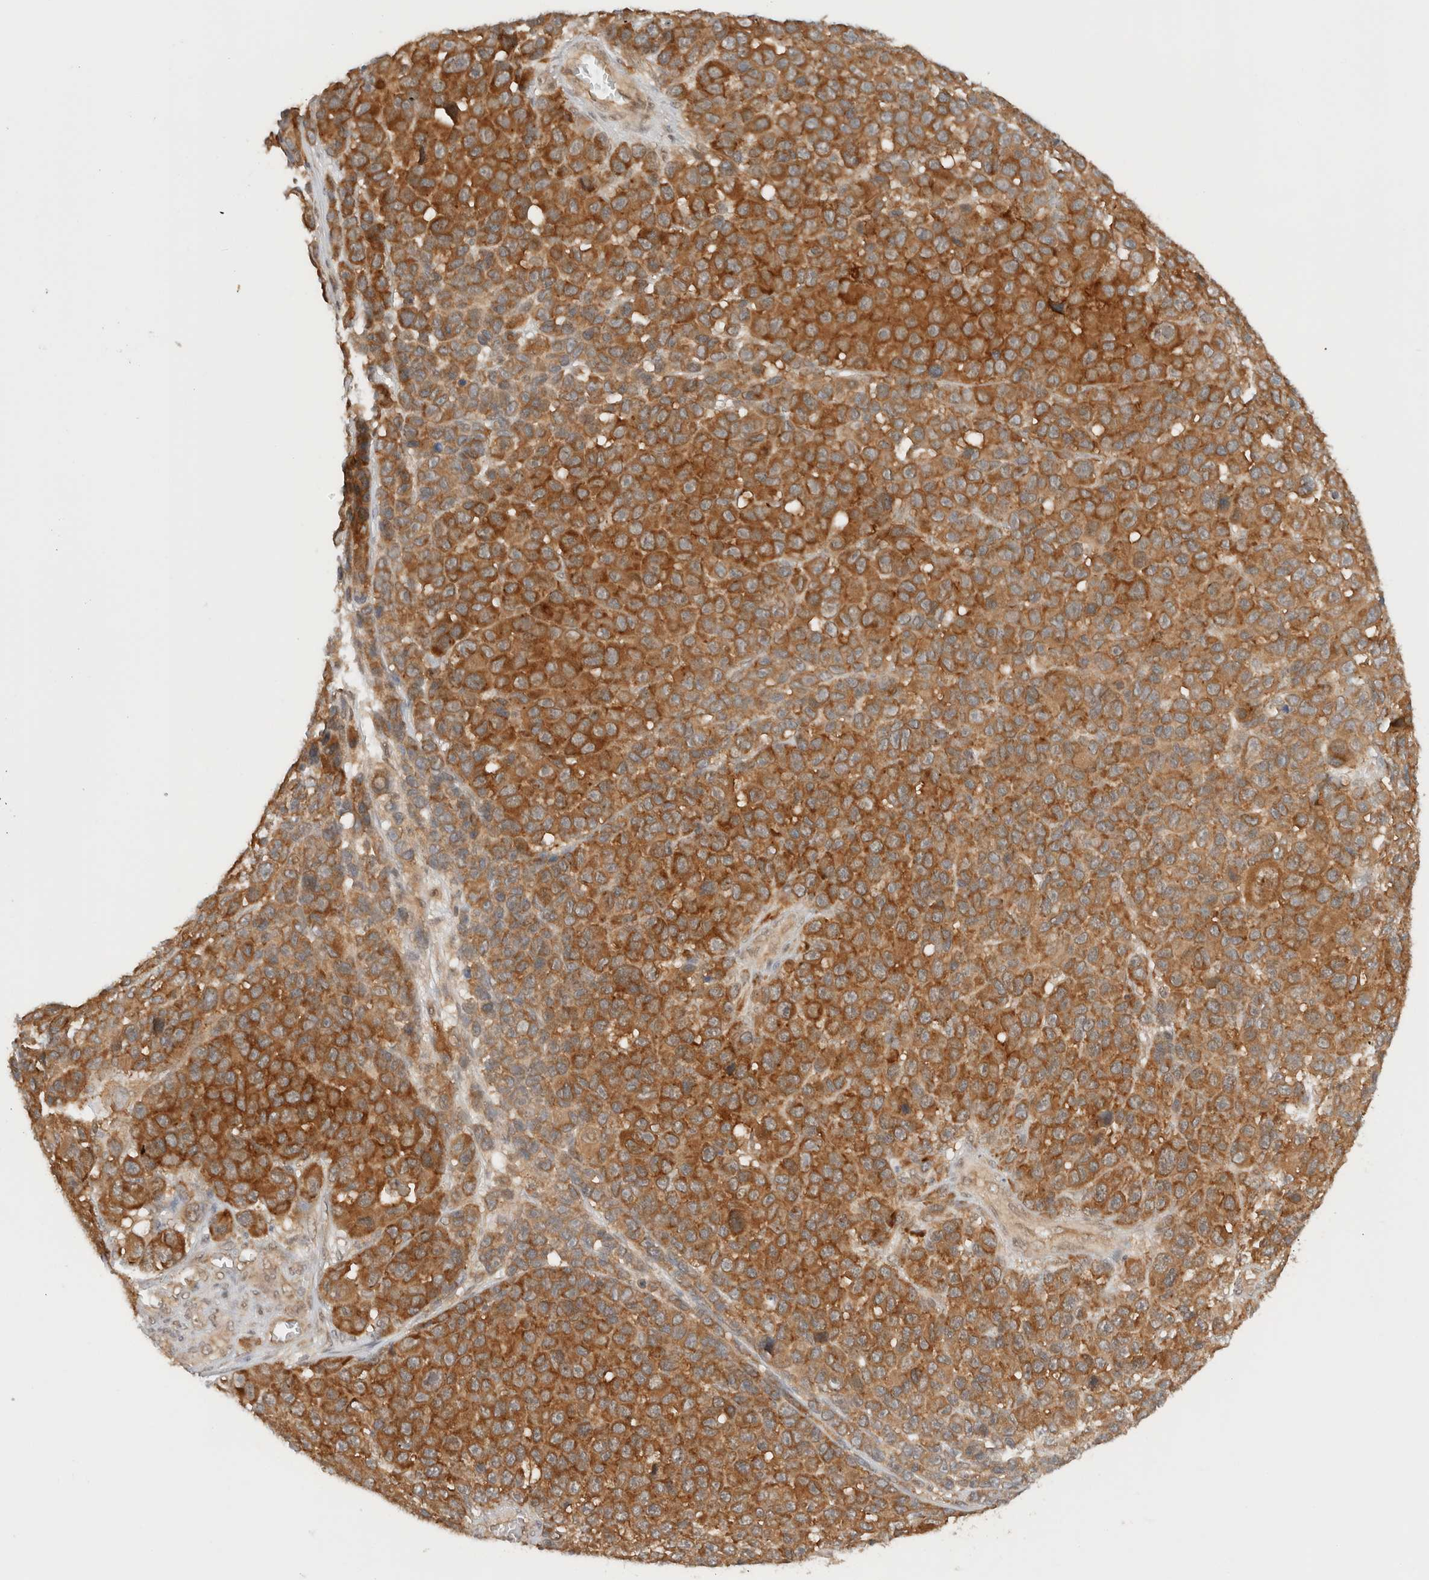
{"staining": {"intensity": "strong", "quantity": ">75%", "location": "cytoplasmic/membranous"}, "tissue": "melanoma", "cell_type": "Tumor cells", "image_type": "cancer", "snomed": [{"axis": "morphology", "description": "Malignant melanoma, NOS"}, {"axis": "topography", "description": "Skin"}], "caption": "Immunohistochemical staining of melanoma shows high levels of strong cytoplasmic/membranous protein staining in approximately >75% of tumor cells.", "gene": "ARFGEF2", "patient": {"sex": "male", "age": 53}}